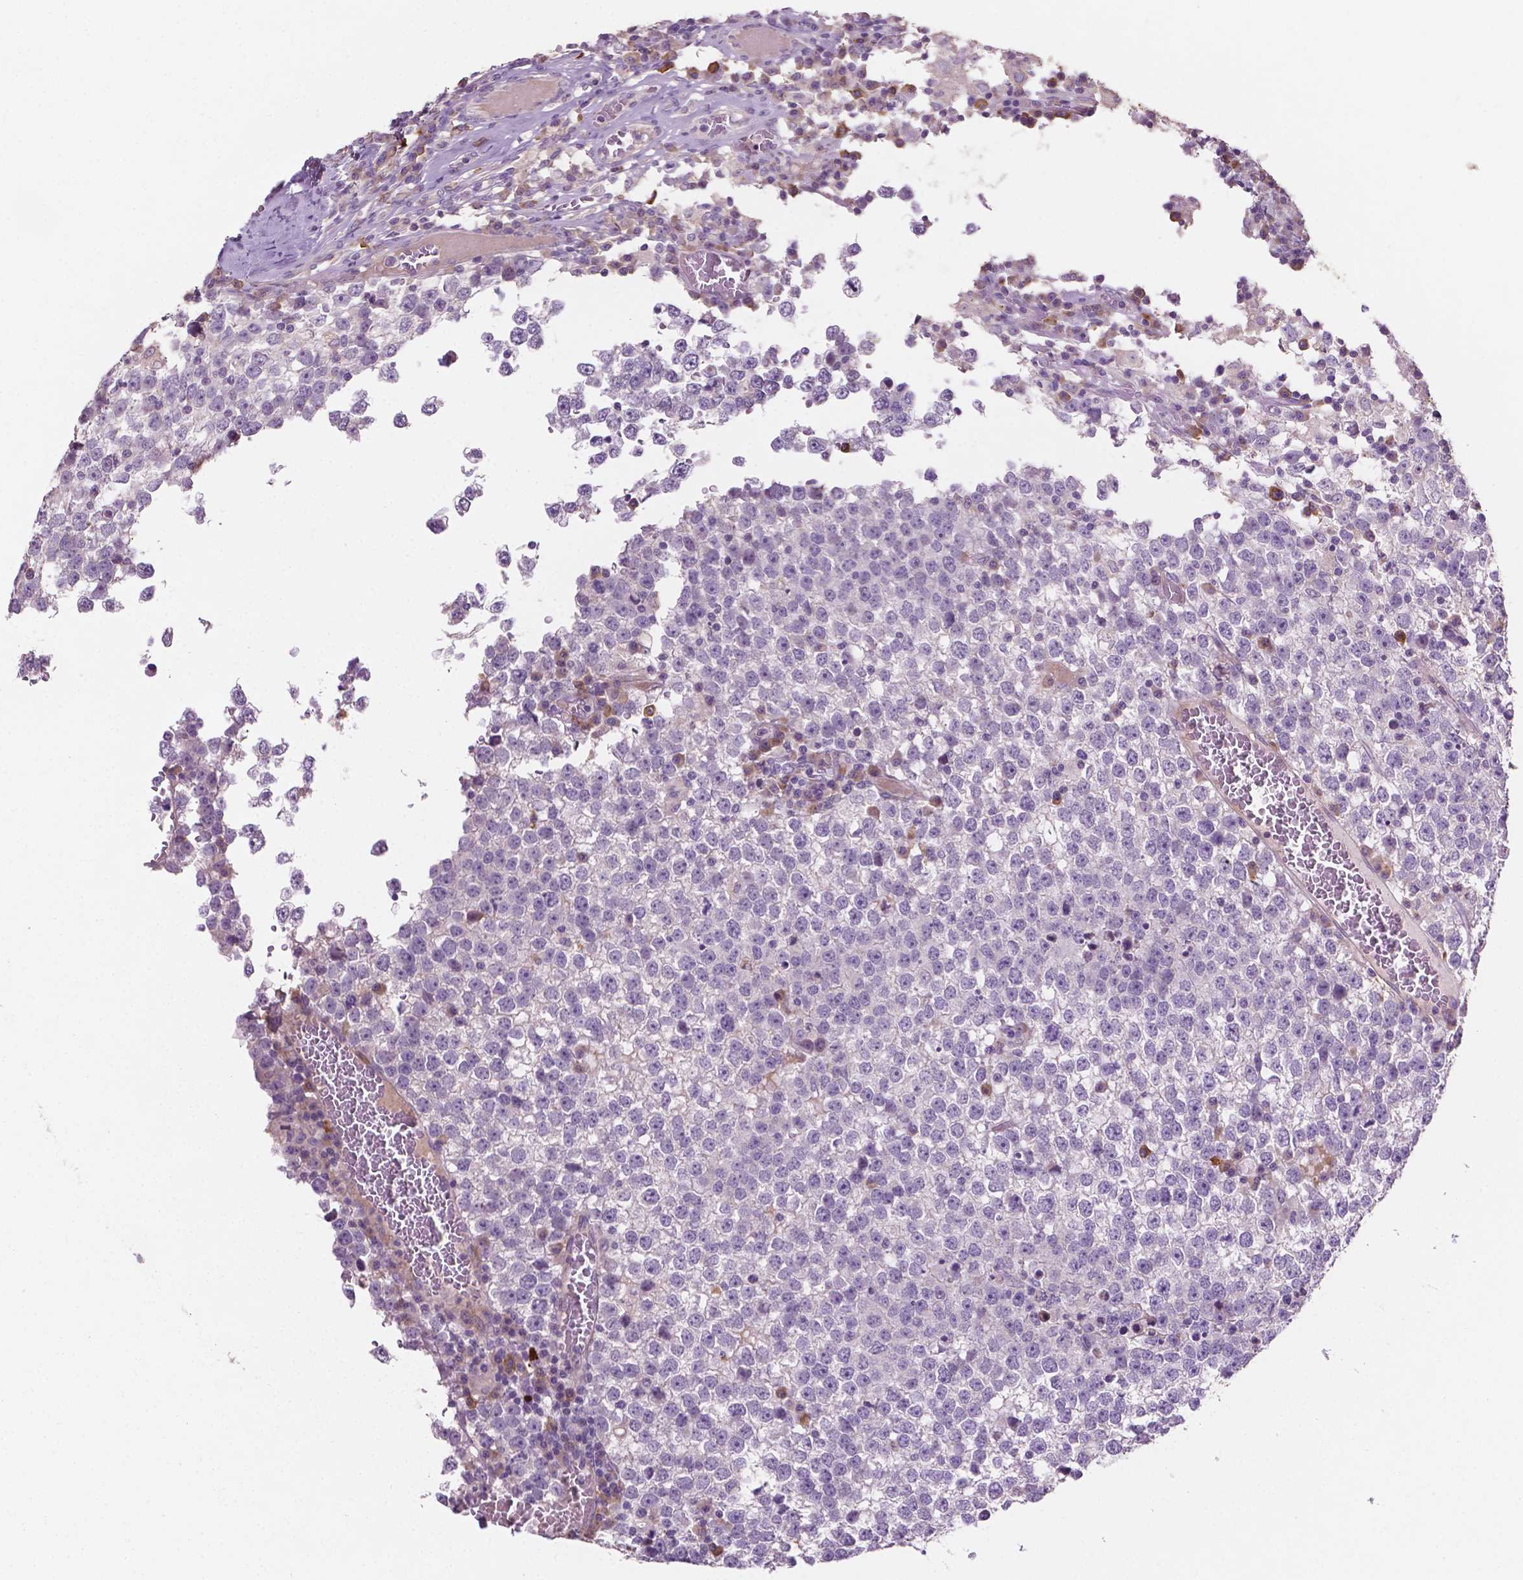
{"staining": {"intensity": "negative", "quantity": "none", "location": "none"}, "tissue": "testis cancer", "cell_type": "Tumor cells", "image_type": "cancer", "snomed": [{"axis": "morphology", "description": "Seminoma, NOS"}, {"axis": "topography", "description": "Testis"}], "caption": "This is an IHC image of testis cancer (seminoma). There is no staining in tumor cells.", "gene": "LRP1B", "patient": {"sex": "male", "age": 65}}